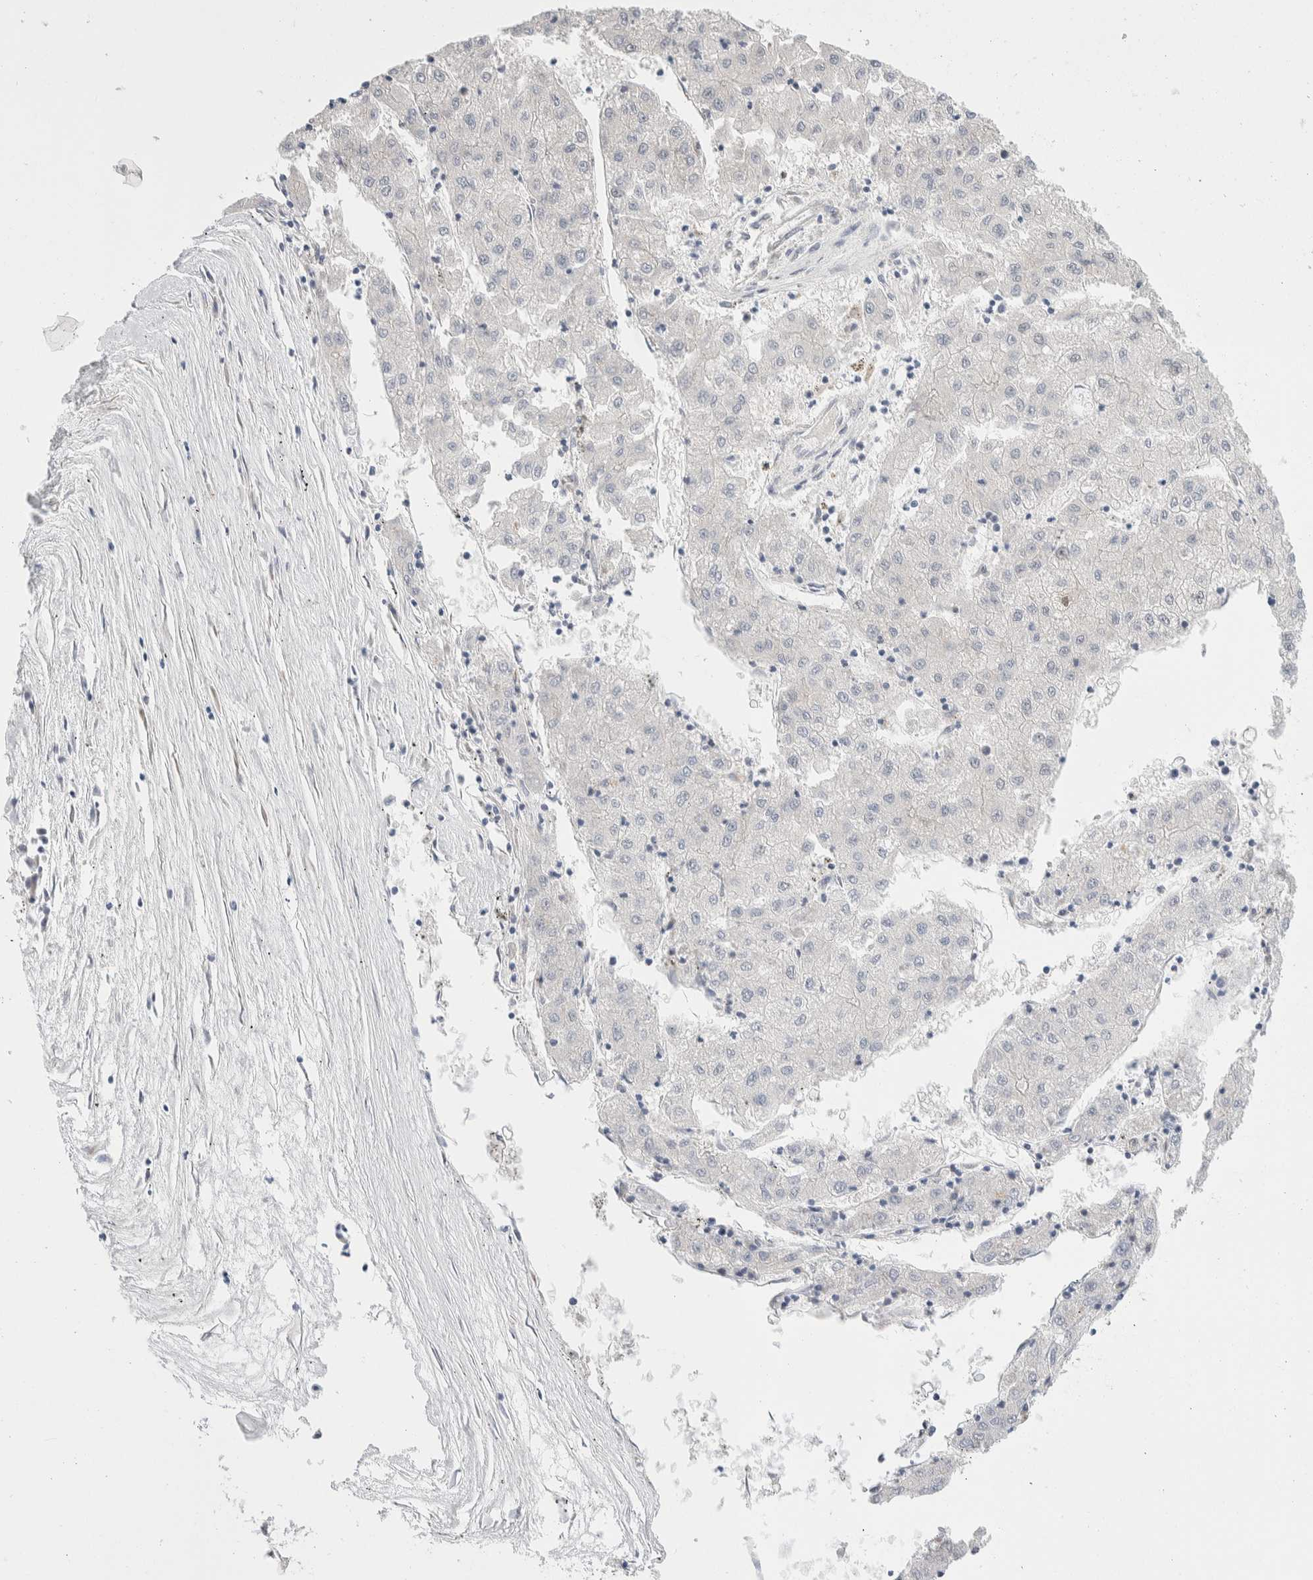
{"staining": {"intensity": "negative", "quantity": "none", "location": "none"}, "tissue": "liver cancer", "cell_type": "Tumor cells", "image_type": "cancer", "snomed": [{"axis": "morphology", "description": "Carcinoma, Hepatocellular, NOS"}, {"axis": "topography", "description": "Liver"}], "caption": "The image exhibits no staining of tumor cells in liver cancer.", "gene": "C1orf112", "patient": {"sex": "male", "age": 72}}